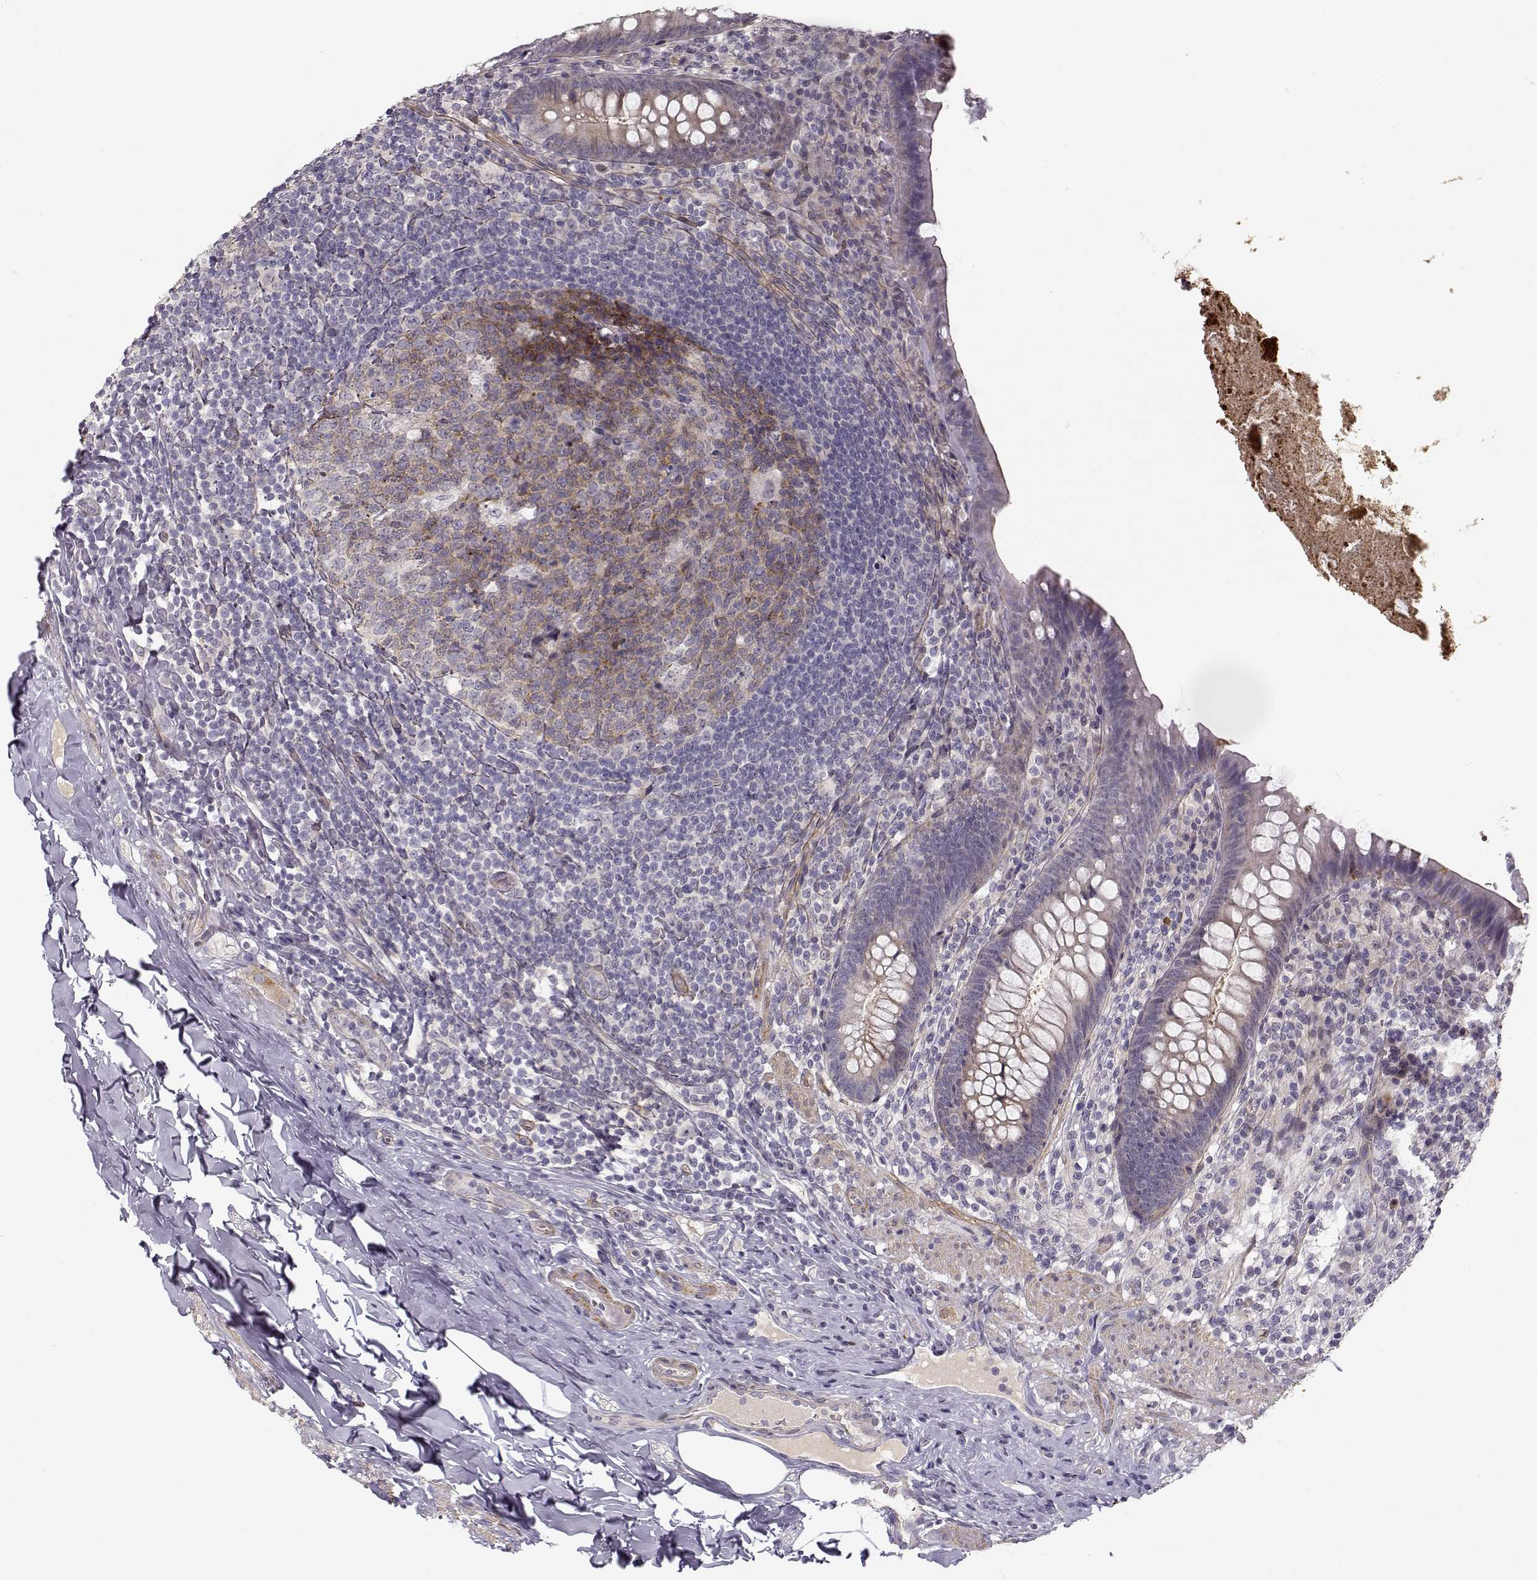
{"staining": {"intensity": "negative", "quantity": "none", "location": "none"}, "tissue": "appendix", "cell_type": "Glandular cells", "image_type": "normal", "snomed": [{"axis": "morphology", "description": "Normal tissue, NOS"}, {"axis": "topography", "description": "Appendix"}], "caption": "Photomicrograph shows no significant protein staining in glandular cells of unremarkable appendix. Nuclei are stained in blue.", "gene": "RGS9BP", "patient": {"sex": "male", "age": 47}}